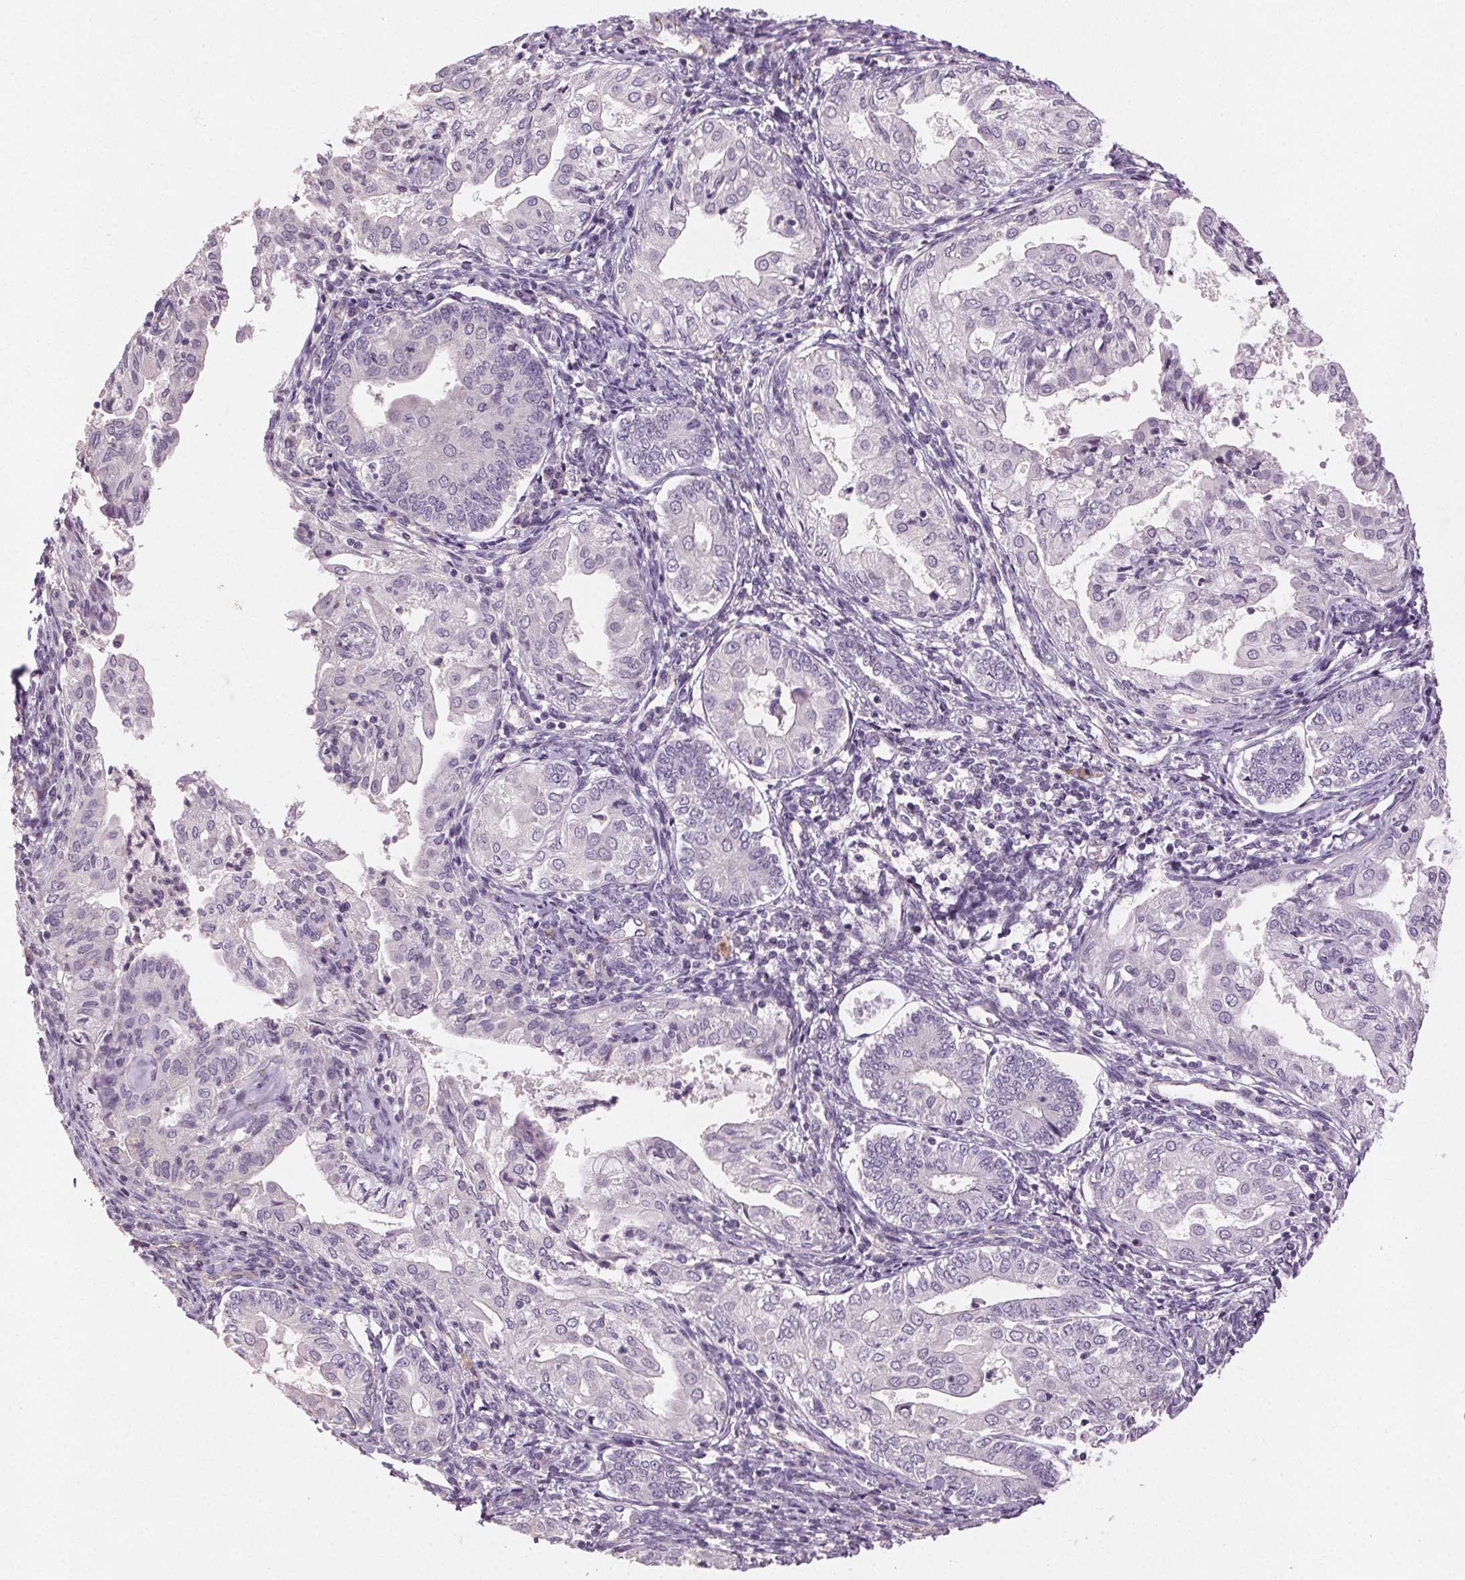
{"staining": {"intensity": "negative", "quantity": "none", "location": "none"}, "tissue": "endometrial cancer", "cell_type": "Tumor cells", "image_type": "cancer", "snomed": [{"axis": "morphology", "description": "Adenocarcinoma, NOS"}, {"axis": "topography", "description": "Endometrium"}], "caption": "This photomicrograph is of adenocarcinoma (endometrial) stained with immunohistochemistry to label a protein in brown with the nuclei are counter-stained blue. There is no positivity in tumor cells.", "gene": "CLTRN", "patient": {"sex": "female", "age": 68}}